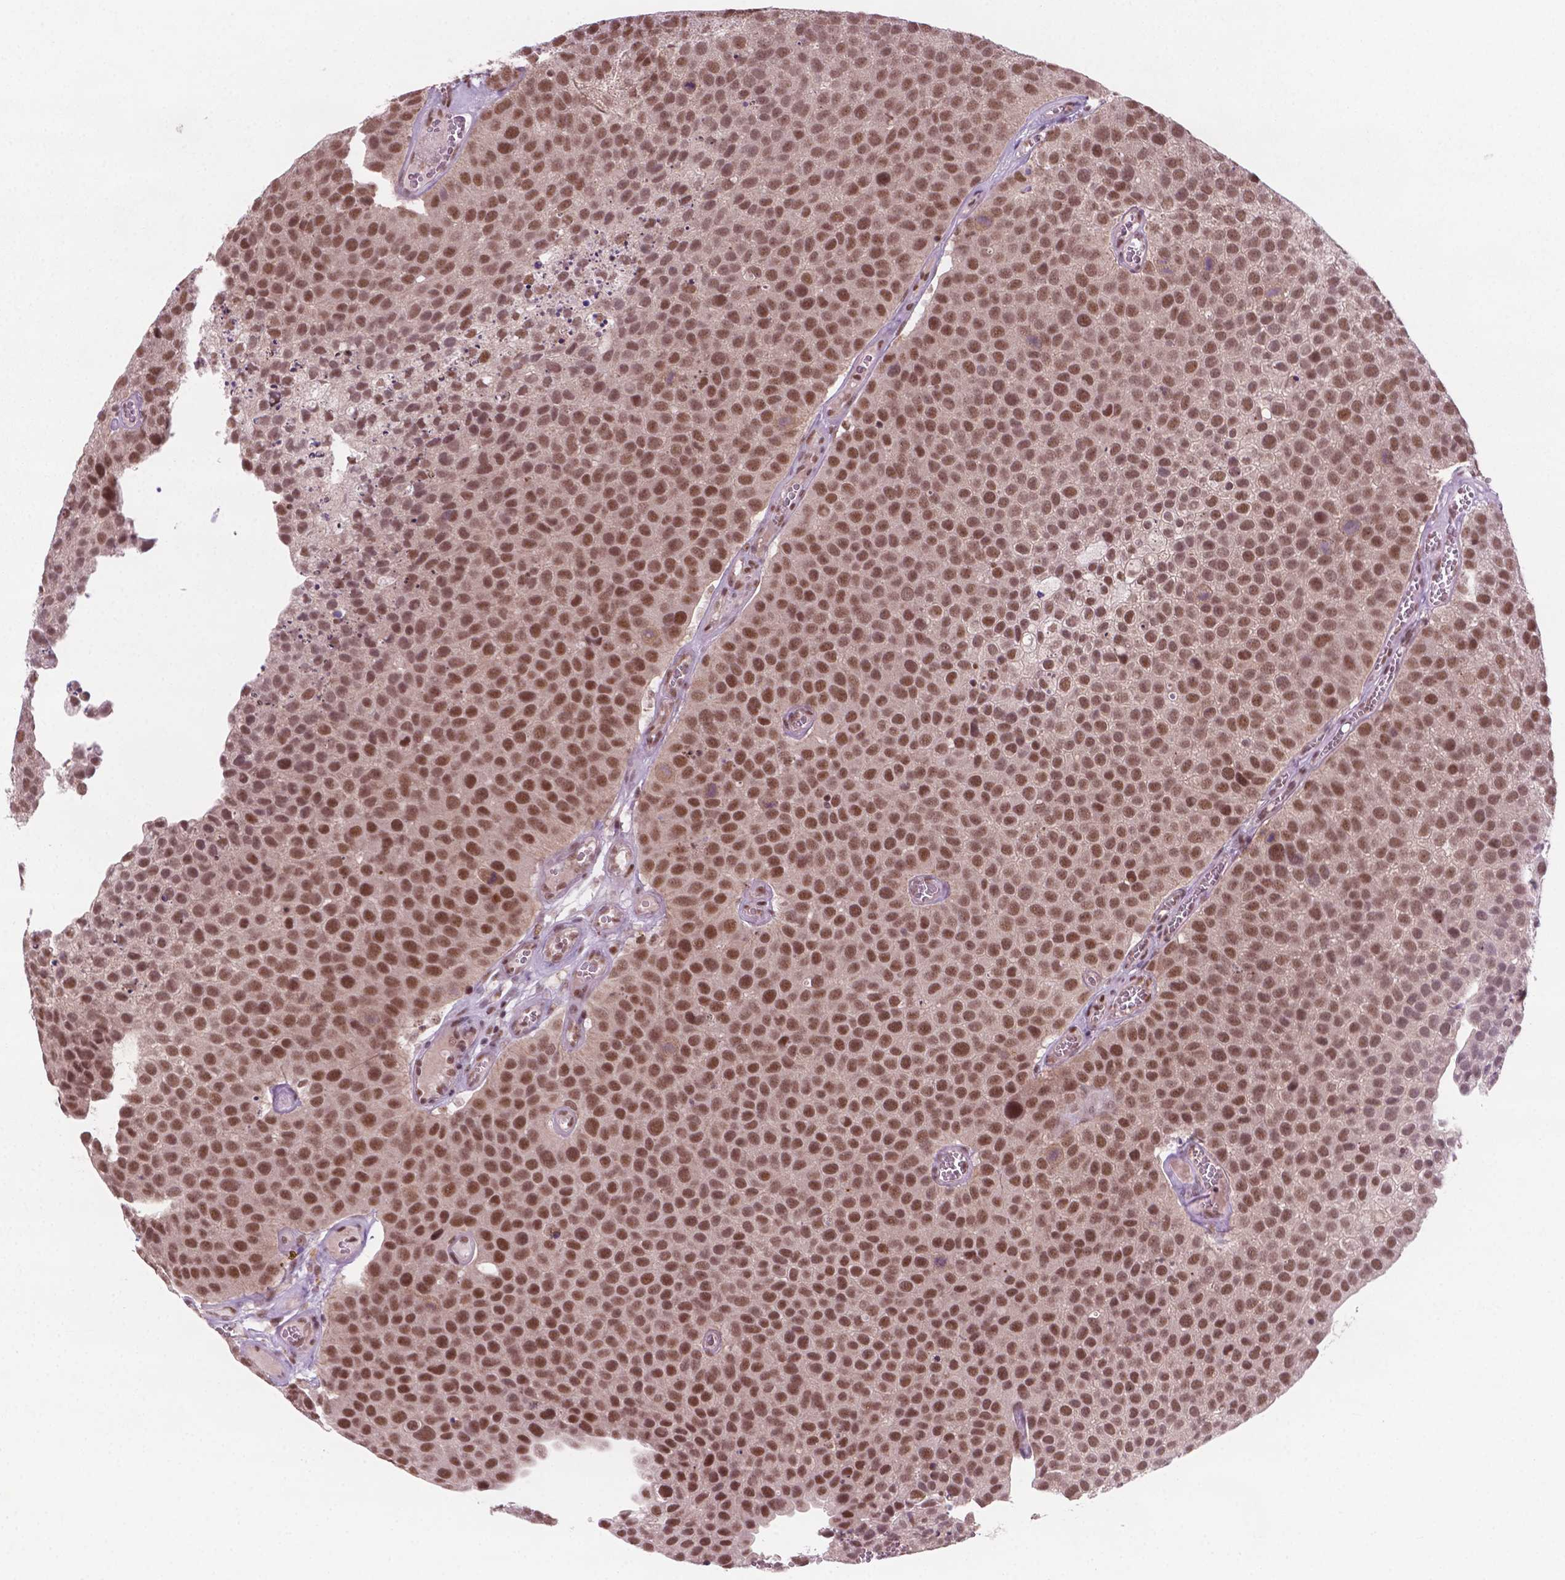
{"staining": {"intensity": "strong", "quantity": ">75%", "location": "nuclear"}, "tissue": "urothelial cancer", "cell_type": "Tumor cells", "image_type": "cancer", "snomed": [{"axis": "morphology", "description": "Urothelial carcinoma, Low grade"}, {"axis": "topography", "description": "Urinary bladder"}], "caption": "Strong nuclear staining for a protein is identified in about >75% of tumor cells of low-grade urothelial carcinoma using immunohistochemistry.", "gene": "PHAX", "patient": {"sex": "female", "age": 69}}